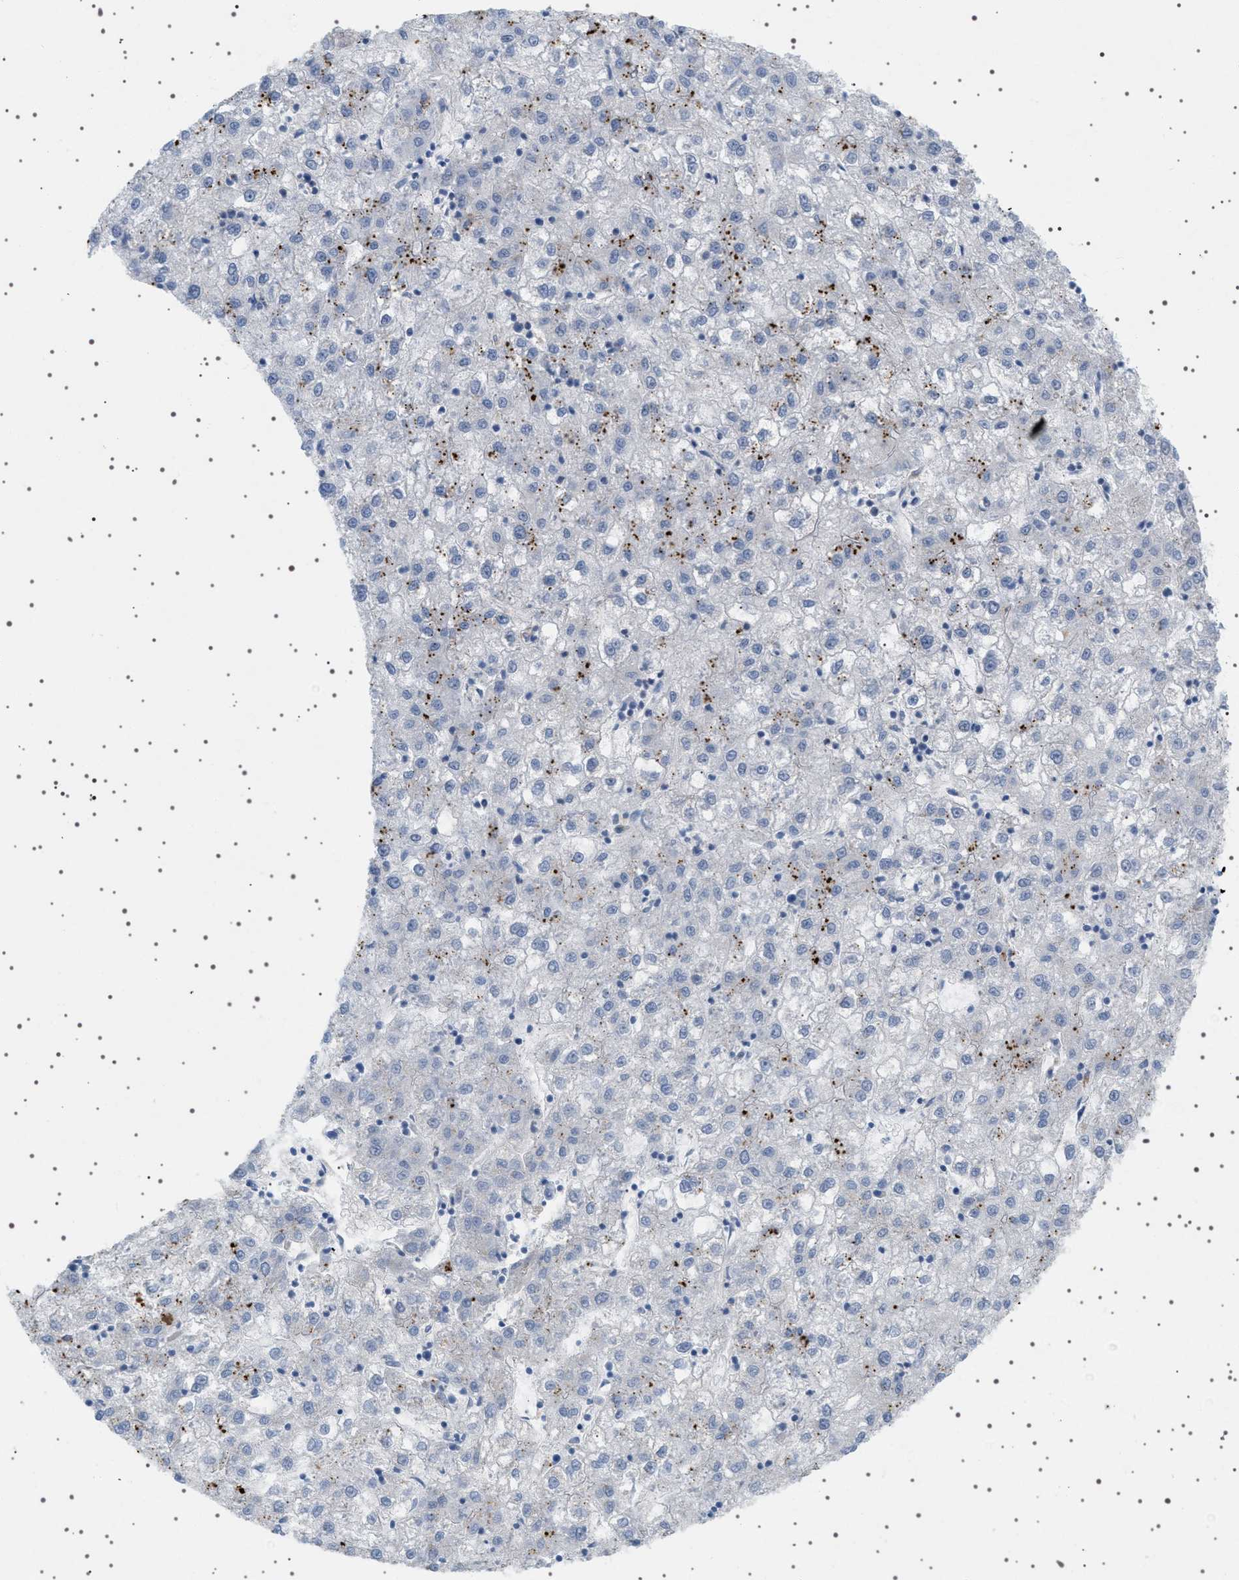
{"staining": {"intensity": "negative", "quantity": "none", "location": "none"}, "tissue": "liver cancer", "cell_type": "Tumor cells", "image_type": "cancer", "snomed": [{"axis": "morphology", "description": "Carcinoma, Hepatocellular, NOS"}, {"axis": "topography", "description": "Liver"}], "caption": "High magnification brightfield microscopy of liver cancer (hepatocellular carcinoma) stained with DAB (brown) and counterstained with hematoxylin (blue): tumor cells show no significant positivity. The staining was performed using DAB (3,3'-diaminobenzidine) to visualize the protein expression in brown, while the nuclei were stained in blue with hematoxylin (Magnification: 20x).", "gene": "ADCY10", "patient": {"sex": "male", "age": 72}}